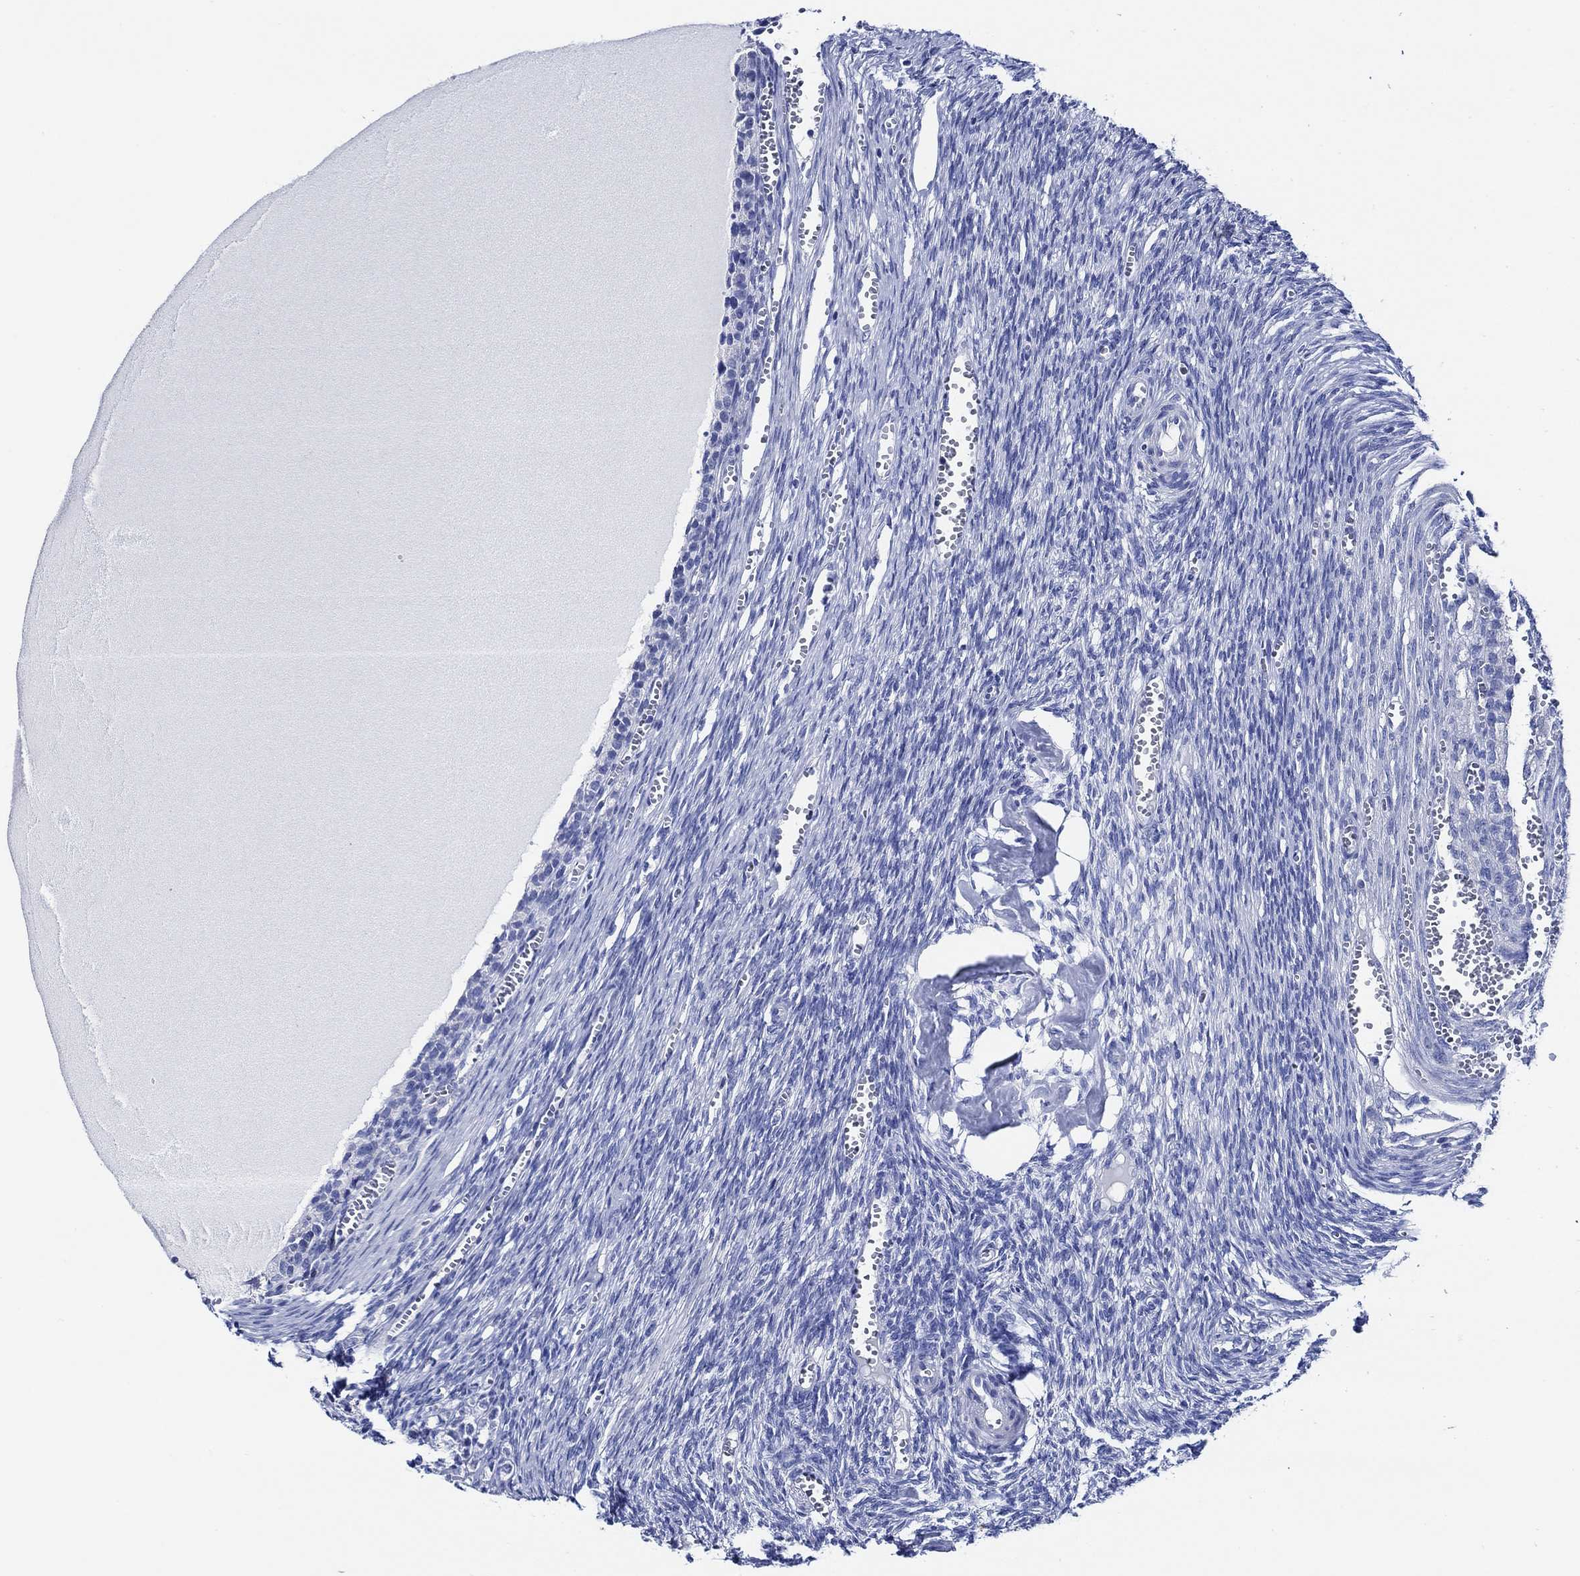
{"staining": {"intensity": "negative", "quantity": "none", "location": "none"}, "tissue": "ovary", "cell_type": "Follicle cells", "image_type": "normal", "snomed": [{"axis": "morphology", "description": "Normal tissue, NOS"}, {"axis": "topography", "description": "Ovary"}], "caption": "Immunohistochemistry (IHC) of benign ovary shows no expression in follicle cells. Brightfield microscopy of immunohistochemistry (IHC) stained with DAB (brown) and hematoxylin (blue), captured at high magnification.", "gene": "WDR62", "patient": {"sex": "female", "age": 43}}